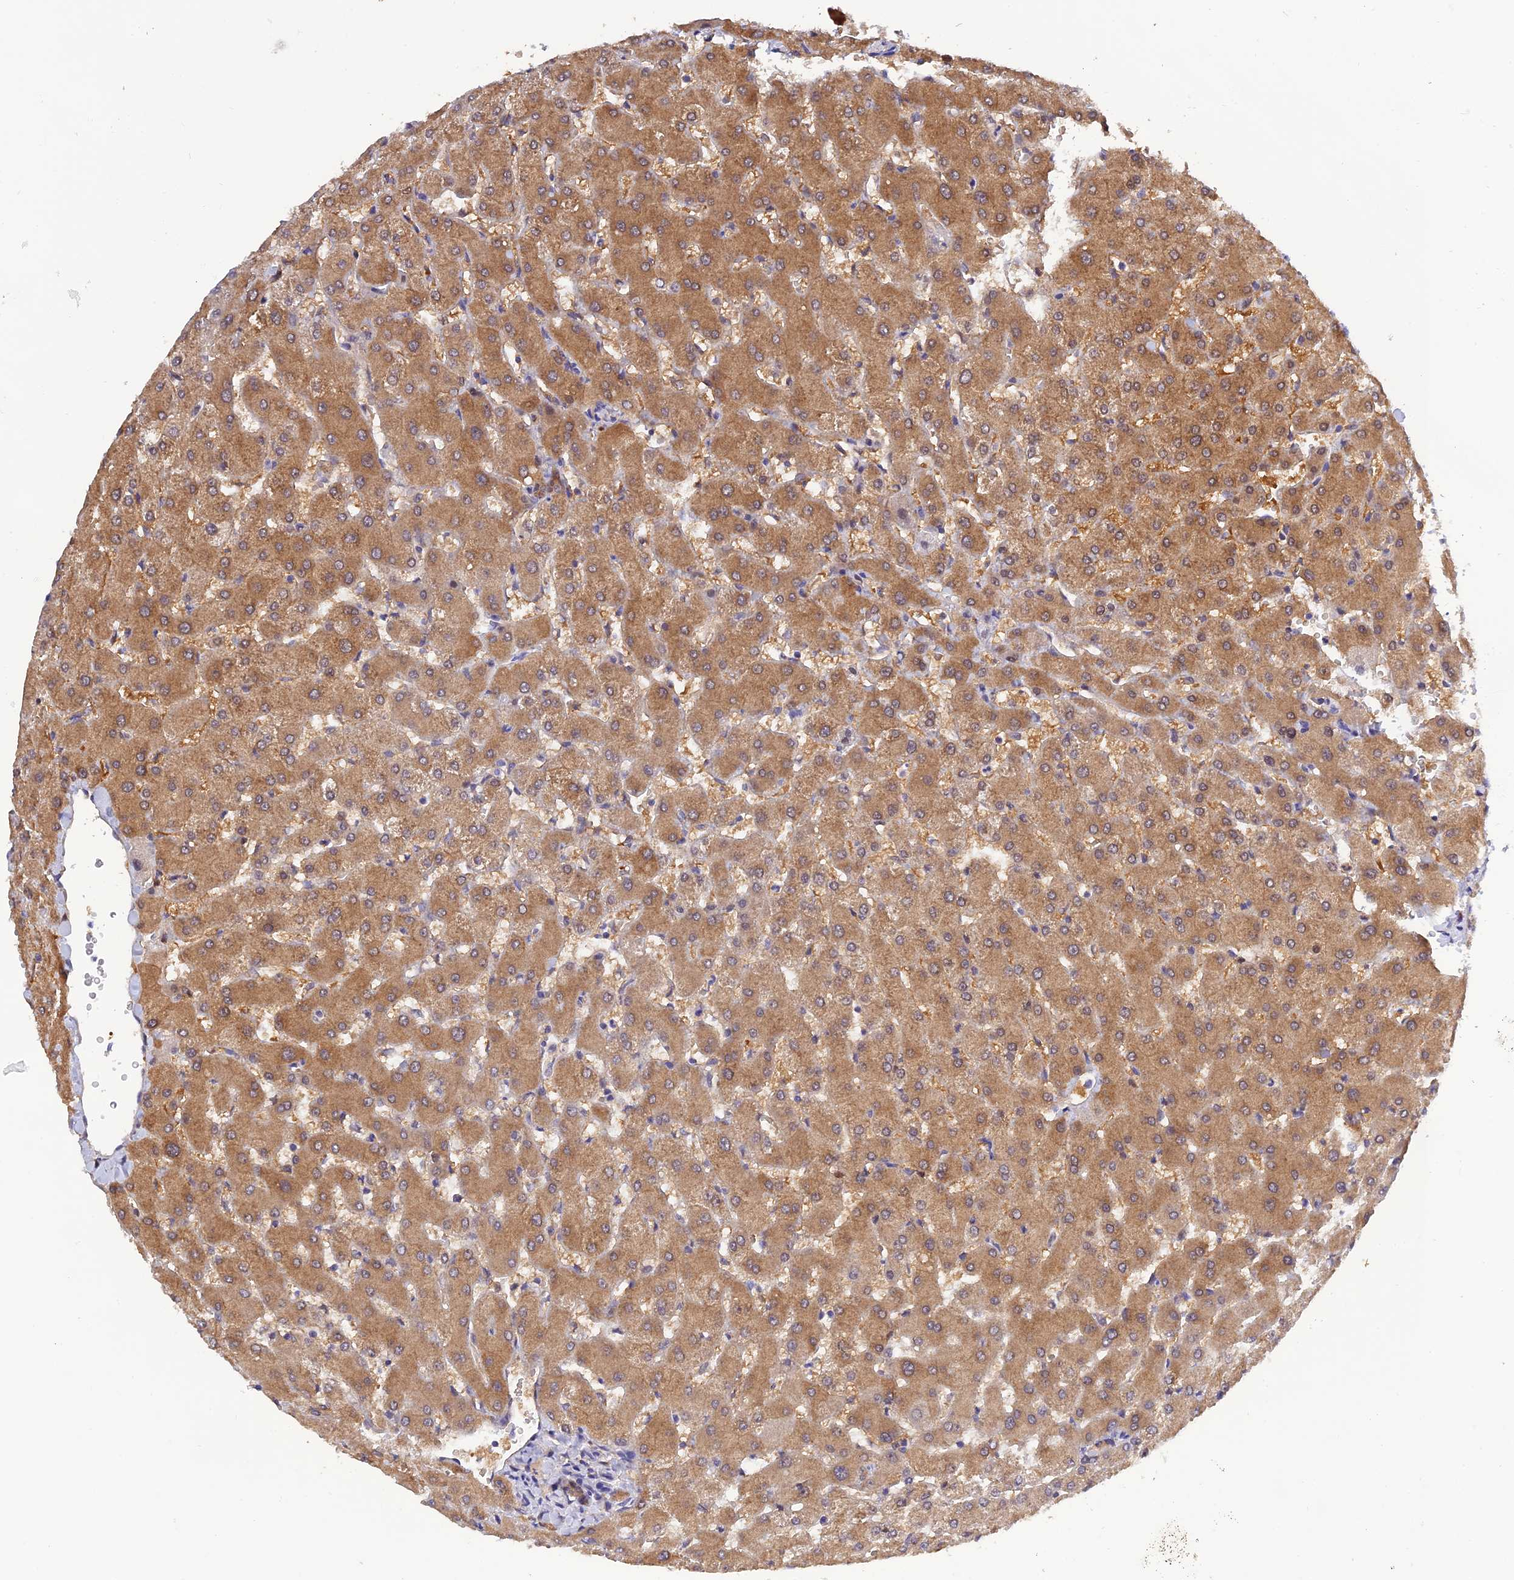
{"staining": {"intensity": "moderate", "quantity": ">75%", "location": "cytoplasmic/membranous"}, "tissue": "liver", "cell_type": "Cholangiocytes", "image_type": "normal", "snomed": [{"axis": "morphology", "description": "Normal tissue, NOS"}, {"axis": "topography", "description": "Liver"}], "caption": "Protein expression analysis of normal liver exhibits moderate cytoplasmic/membranous positivity in about >75% of cholangiocytes.", "gene": "MNS1", "patient": {"sex": "female", "age": 63}}